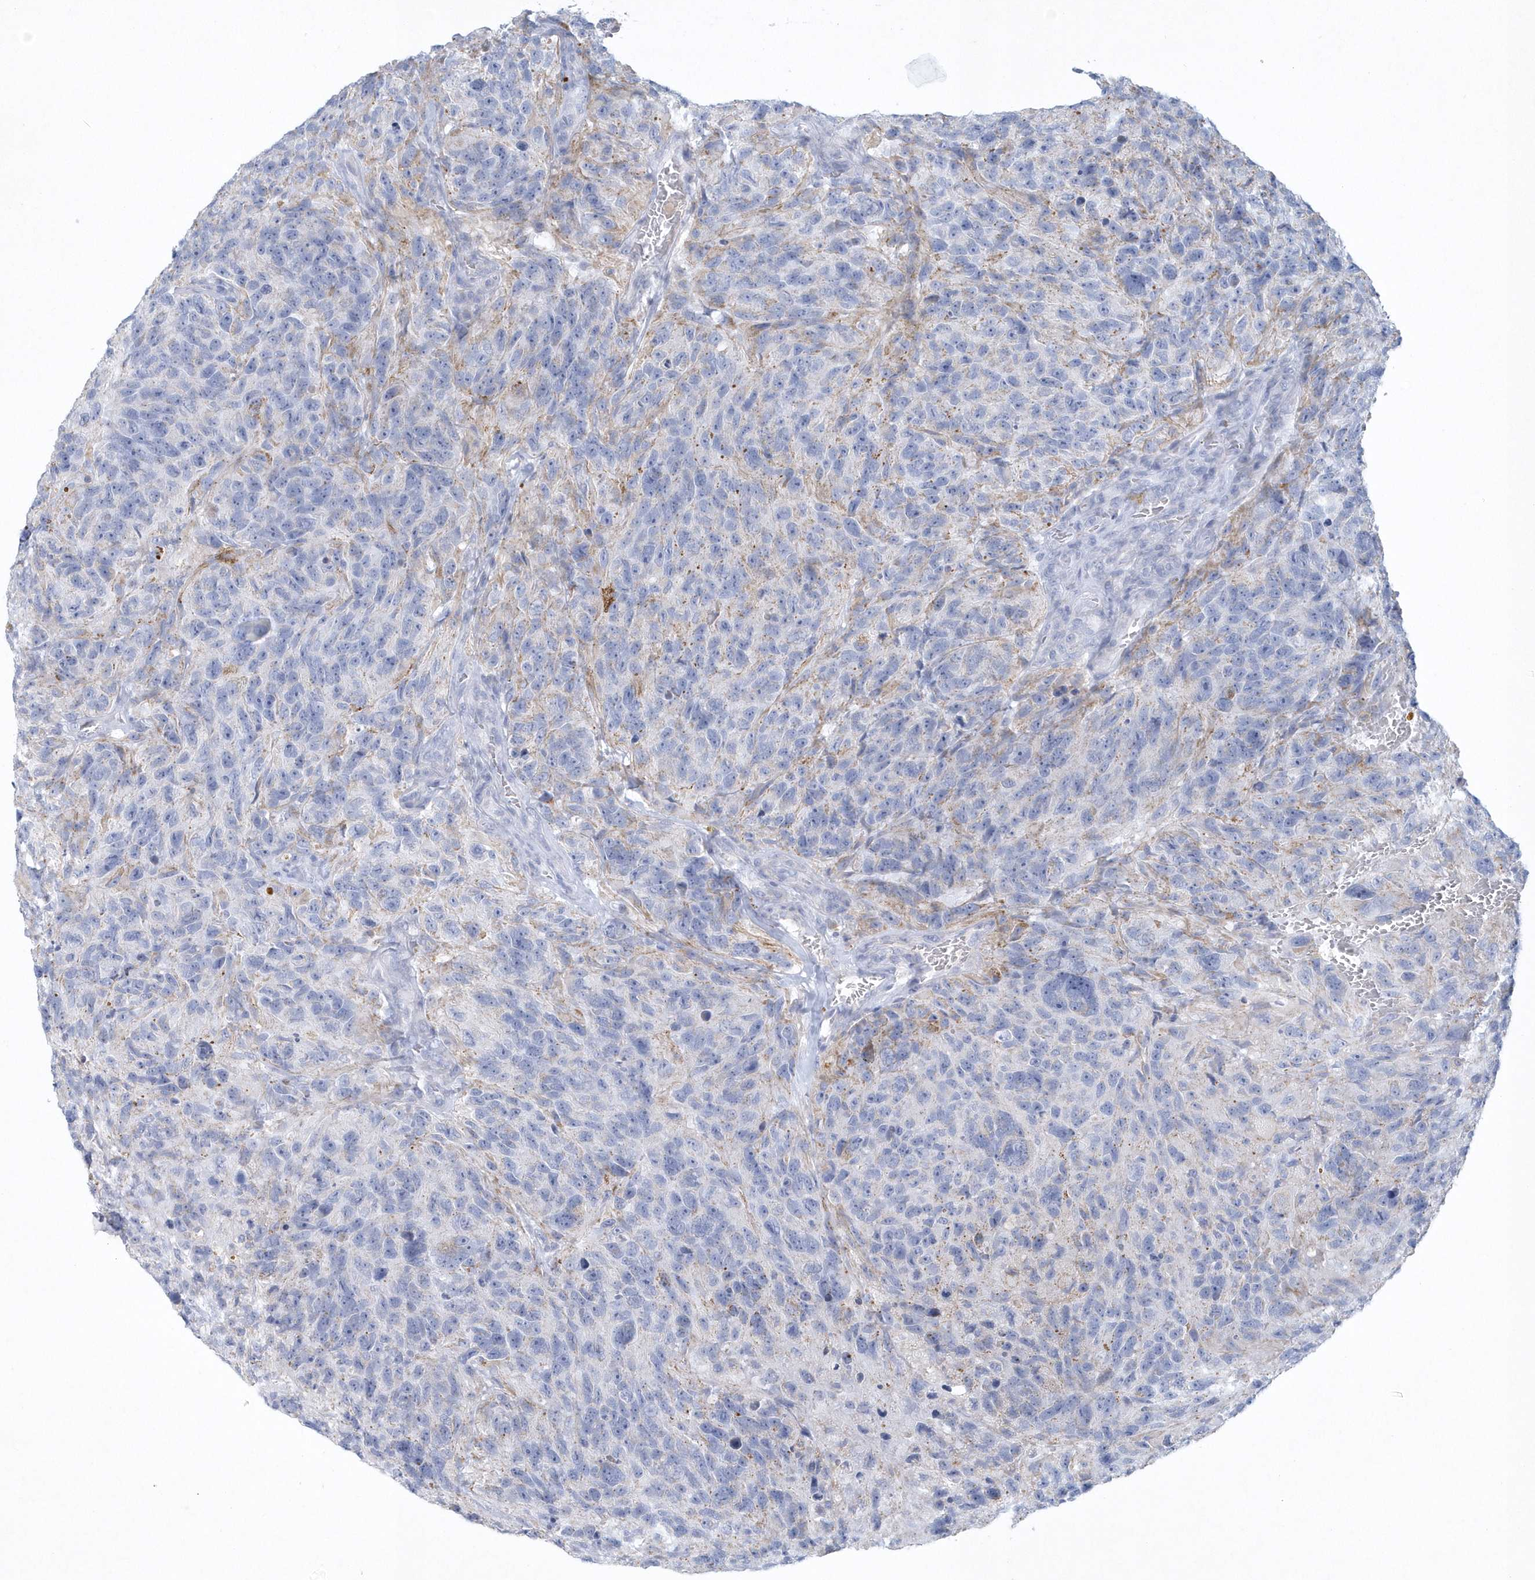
{"staining": {"intensity": "negative", "quantity": "none", "location": "none"}, "tissue": "glioma", "cell_type": "Tumor cells", "image_type": "cancer", "snomed": [{"axis": "morphology", "description": "Glioma, malignant, High grade"}, {"axis": "topography", "description": "Brain"}], "caption": "DAB immunohistochemical staining of malignant glioma (high-grade) demonstrates no significant expression in tumor cells. (Brightfield microscopy of DAB (3,3'-diaminobenzidine) IHC at high magnification).", "gene": "NIPAL1", "patient": {"sex": "male", "age": 69}}